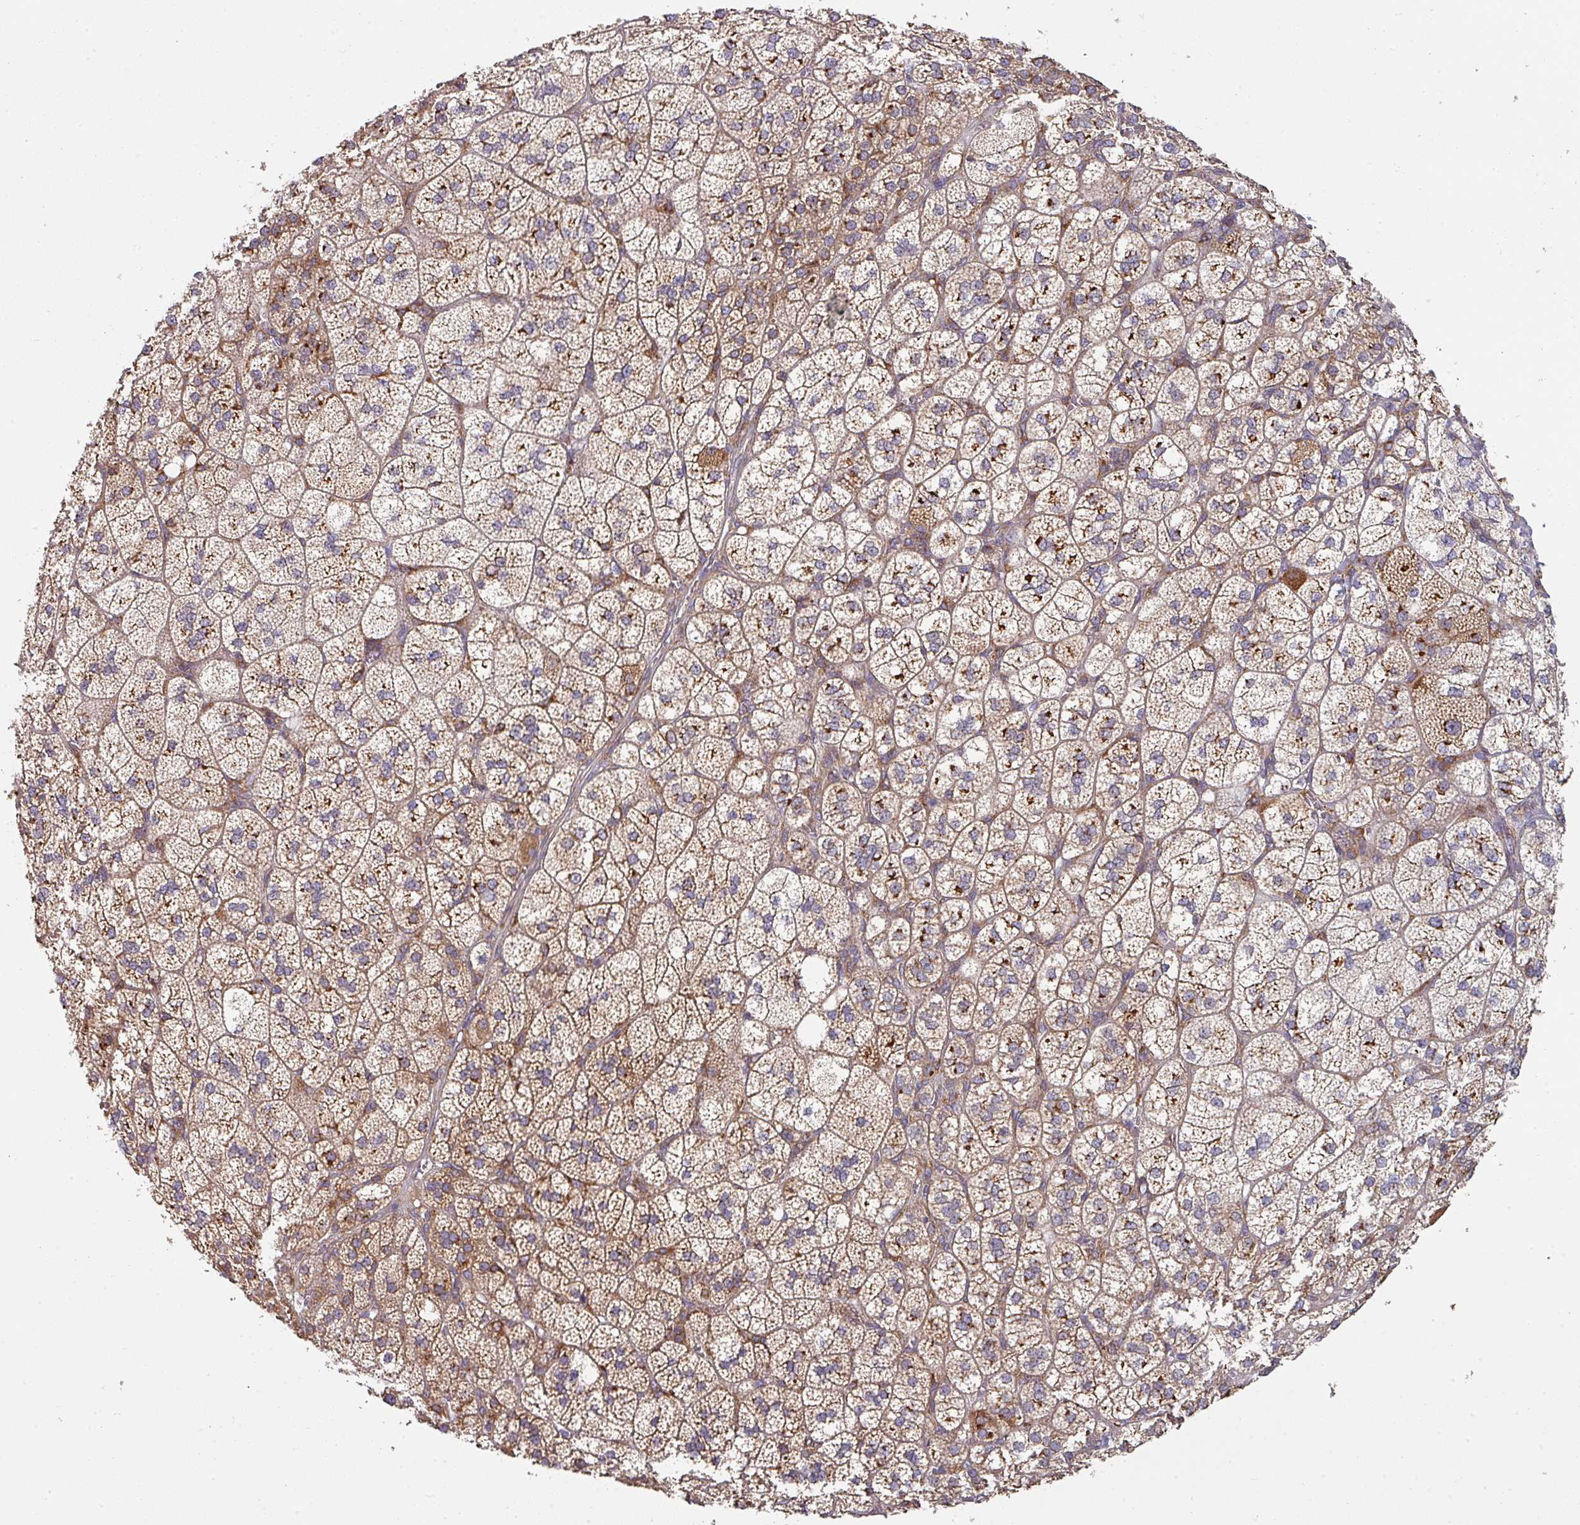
{"staining": {"intensity": "moderate", "quantity": ">75%", "location": "cytoplasmic/membranous"}, "tissue": "adrenal gland", "cell_type": "Glandular cells", "image_type": "normal", "snomed": [{"axis": "morphology", "description": "Normal tissue, NOS"}, {"axis": "topography", "description": "Adrenal gland"}], "caption": "Protein analysis of normal adrenal gland demonstrates moderate cytoplasmic/membranous positivity in about >75% of glandular cells.", "gene": "ZNF268", "patient": {"sex": "female", "age": 60}}